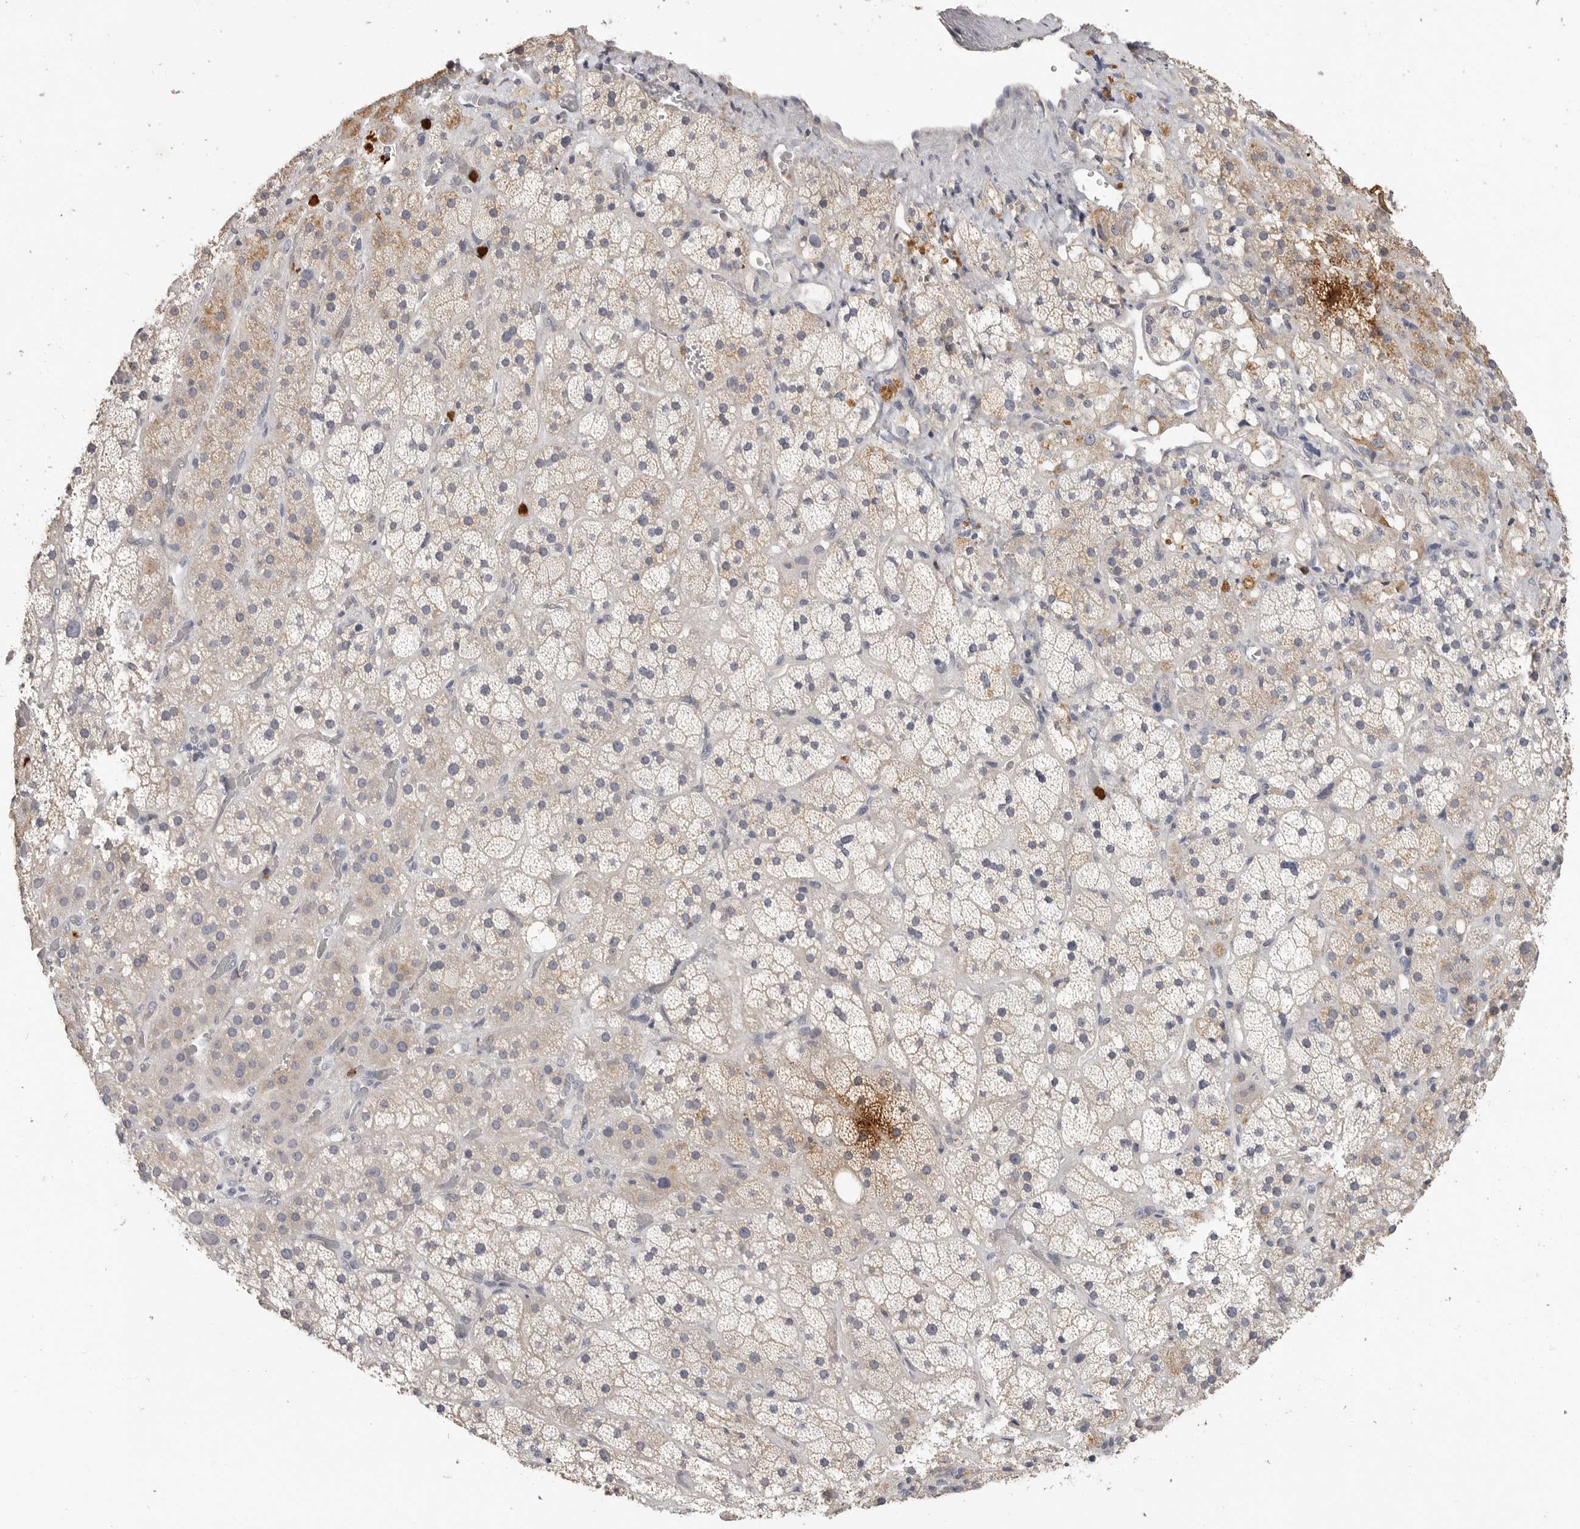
{"staining": {"intensity": "weak", "quantity": "<25%", "location": "cytoplasmic/membranous"}, "tissue": "adrenal gland", "cell_type": "Glandular cells", "image_type": "normal", "snomed": [{"axis": "morphology", "description": "Normal tissue, NOS"}, {"axis": "topography", "description": "Adrenal gland"}], "caption": "DAB immunohistochemical staining of unremarkable human adrenal gland demonstrates no significant expression in glandular cells. (DAB immunohistochemistry (IHC), high magnification).", "gene": "LTBR", "patient": {"sex": "male", "age": 57}}